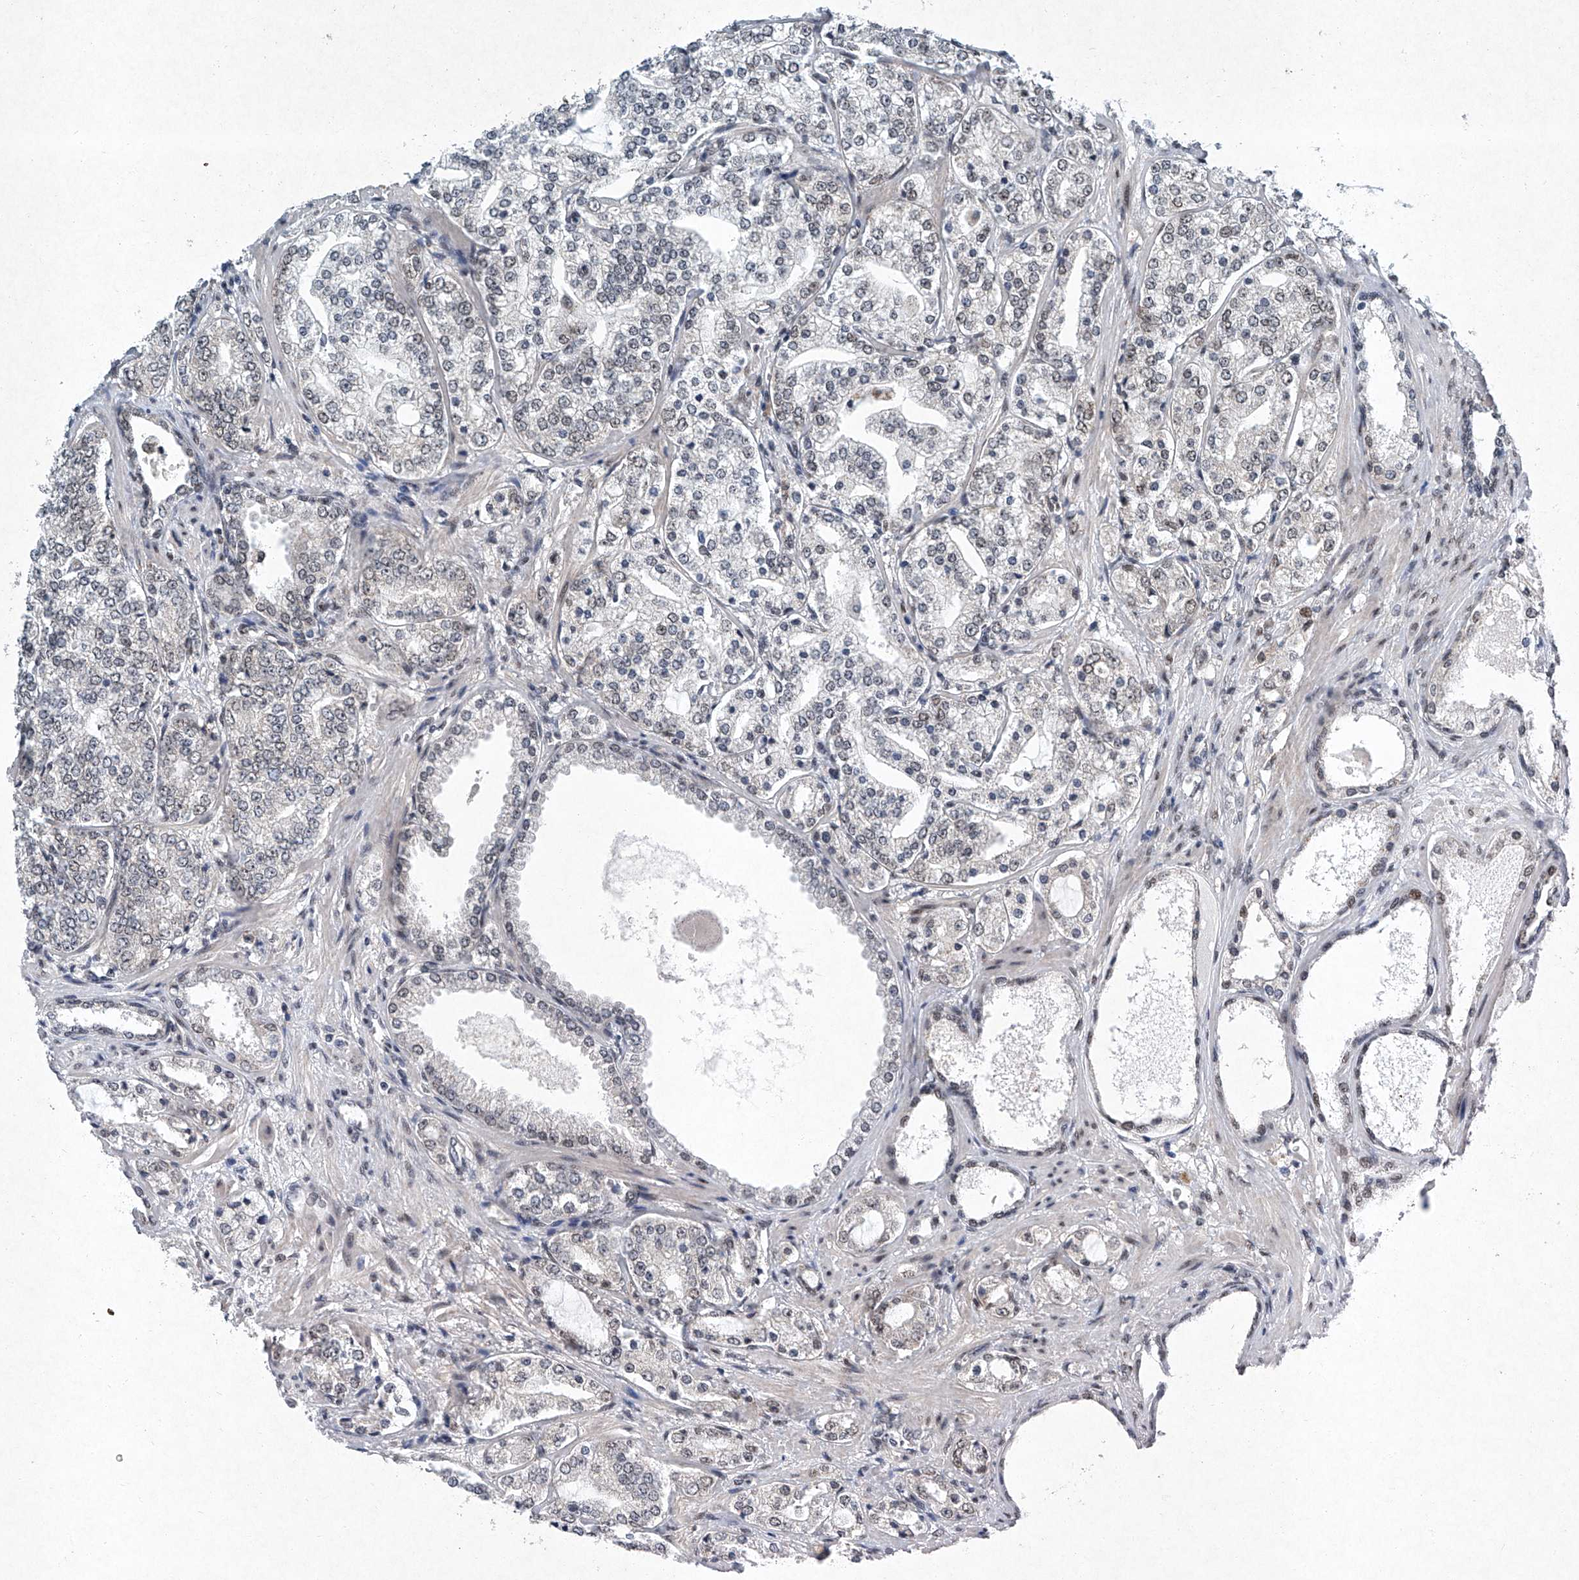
{"staining": {"intensity": "weak", "quantity": "<25%", "location": "nuclear"}, "tissue": "prostate cancer", "cell_type": "Tumor cells", "image_type": "cancer", "snomed": [{"axis": "morphology", "description": "Adenocarcinoma, High grade"}, {"axis": "topography", "description": "Prostate"}], "caption": "There is no significant staining in tumor cells of prostate cancer.", "gene": "TFDP1", "patient": {"sex": "male", "age": 64}}